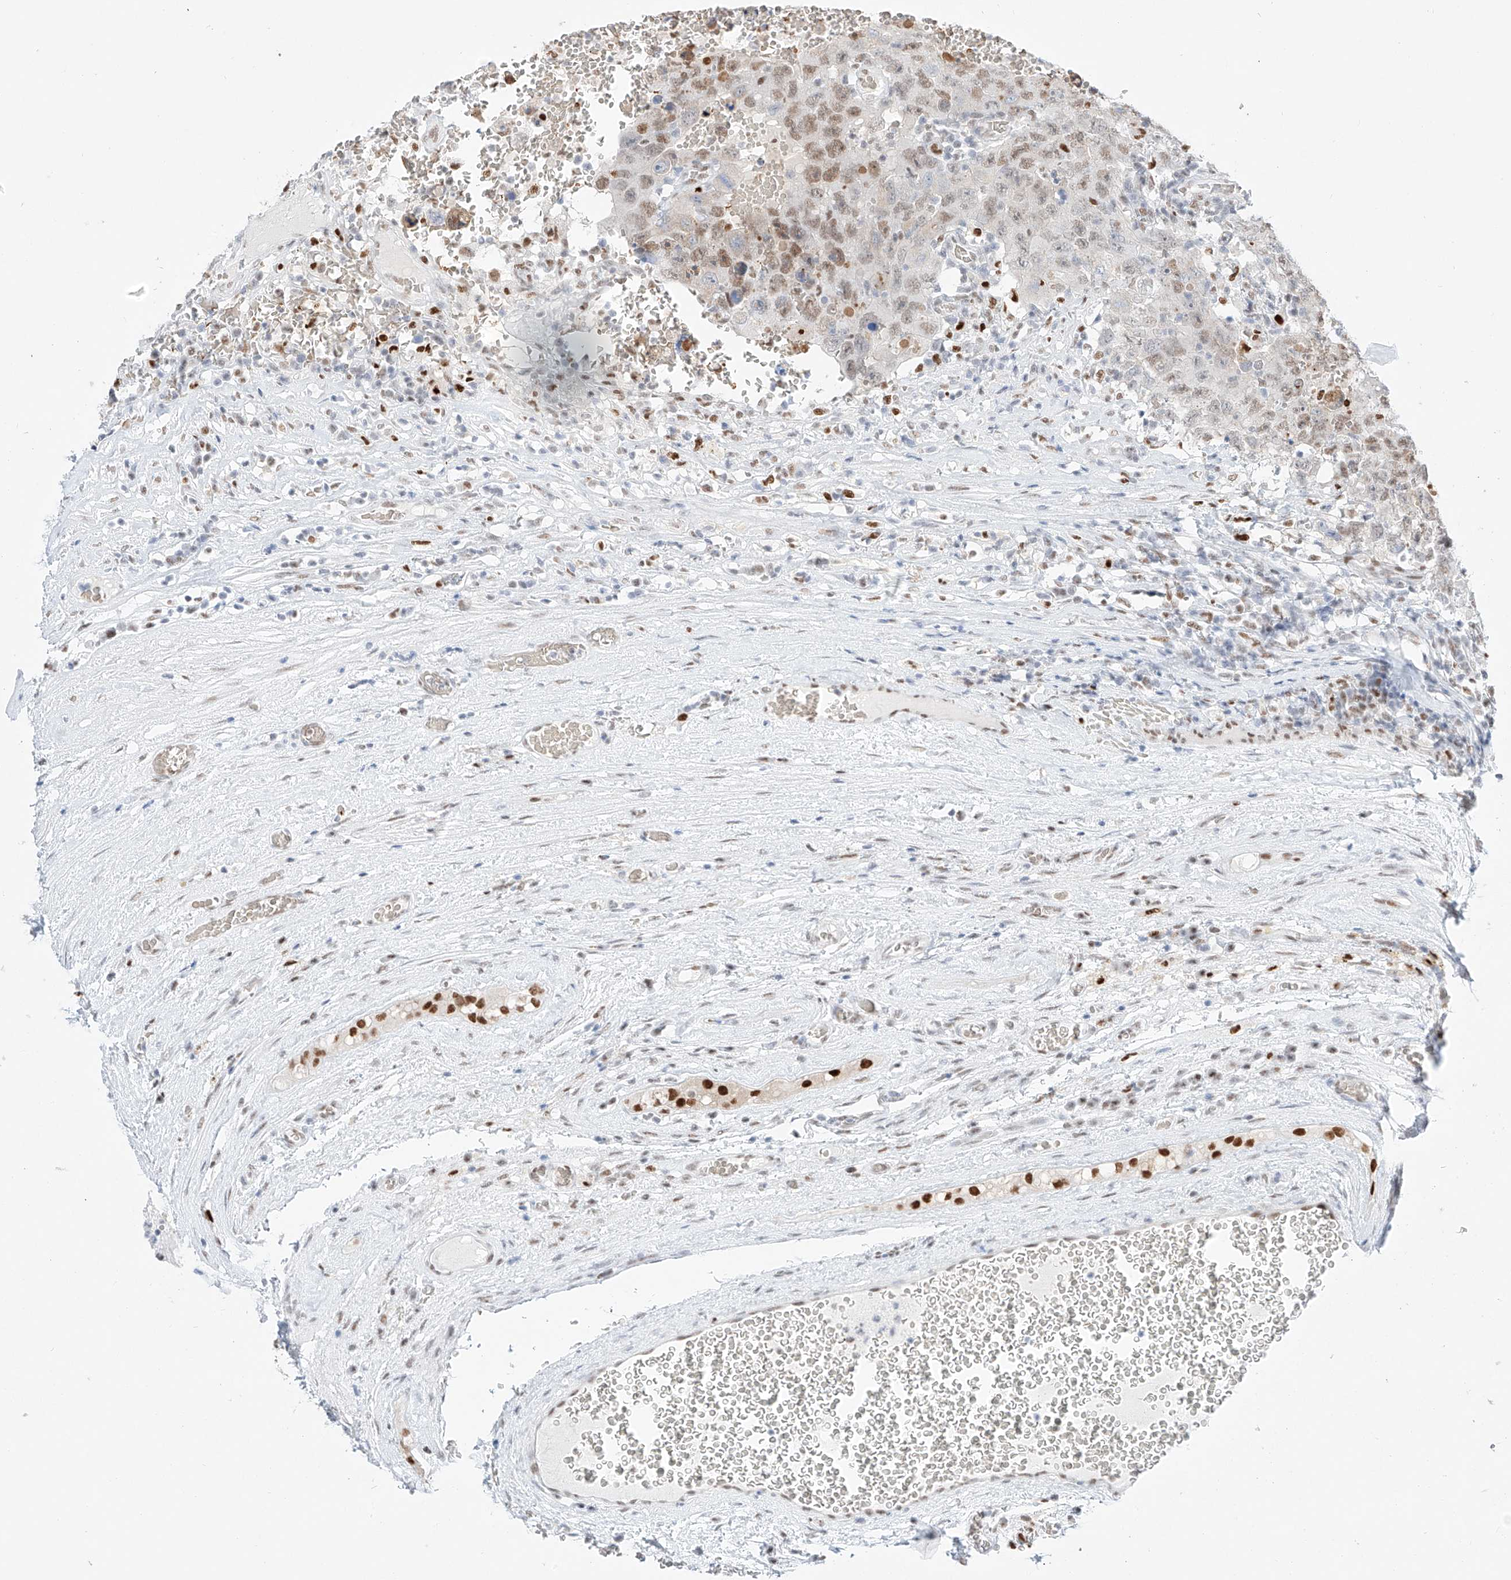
{"staining": {"intensity": "moderate", "quantity": "<25%", "location": "nuclear"}, "tissue": "testis cancer", "cell_type": "Tumor cells", "image_type": "cancer", "snomed": [{"axis": "morphology", "description": "Carcinoma, Embryonal, NOS"}, {"axis": "topography", "description": "Testis"}], "caption": "Immunohistochemistry (DAB (3,3'-diaminobenzidine)) staining of testis cancer displays moderate nuclear protein staining in about <25% of tumor cells. Immunohistochemistry stains the protein in brown and the nuclei are stained blue.", "gene": "APIP", "patient": {"sex": "male", "age": 26}}